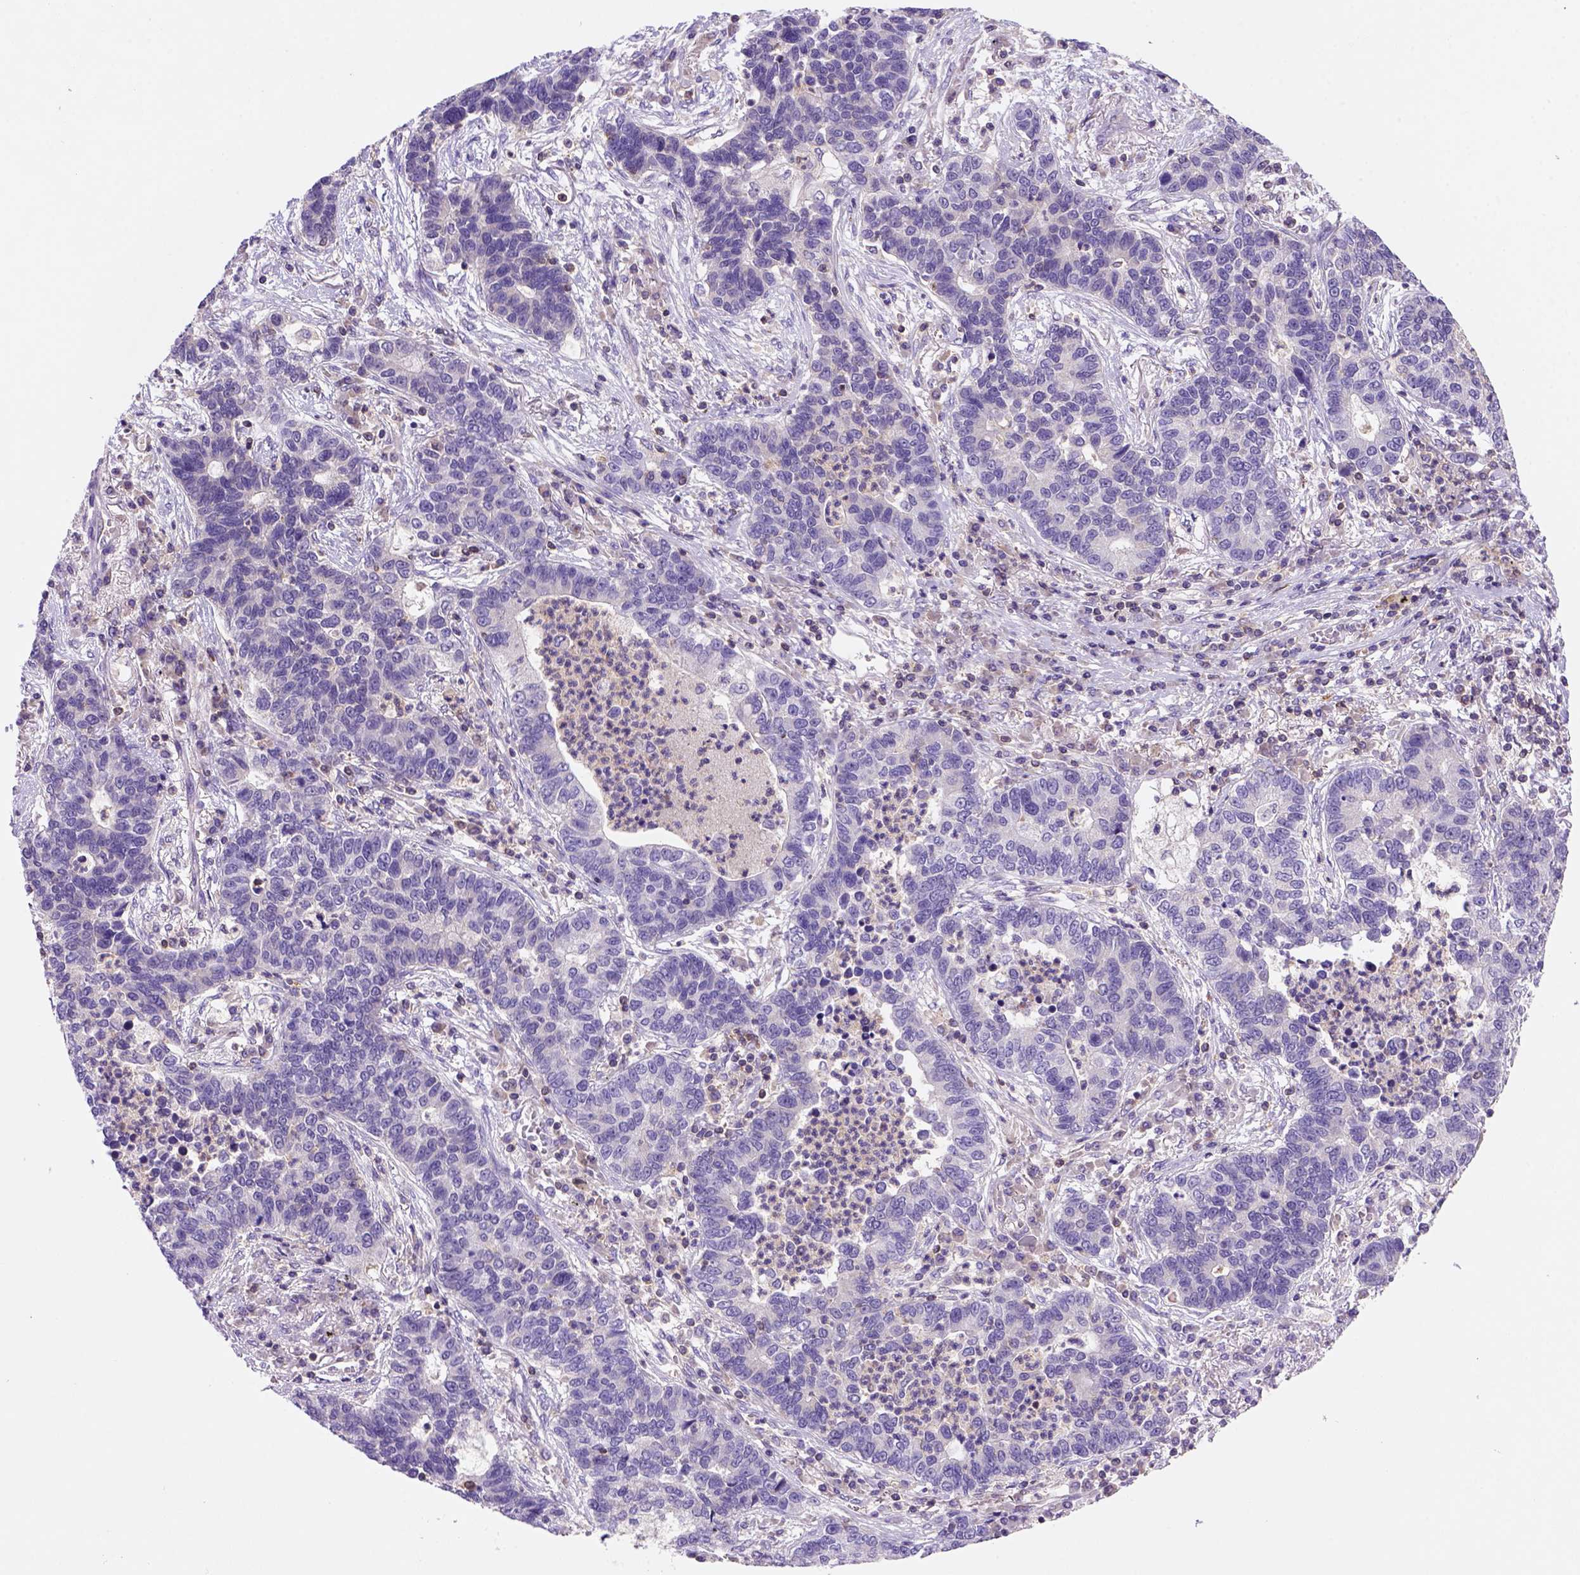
{"staining": {"intensity": "negative", "quantity": "none", "location": "none"}, "tissue": "lung cancer", "cell_type": "Tumor cells", "image_type": "cancer", "snomed": [{"axis": "morphology", "description": "Adenocarcinoma, NOS"}, {"axis": "topography", "description": "Lung"}], "caption": "Histopathology image shows no protein expression in tumor cells of lung adenocarcinoma tissue.", "gene": "INPP5D", "patient": {"sex": "female", "age": 57}}